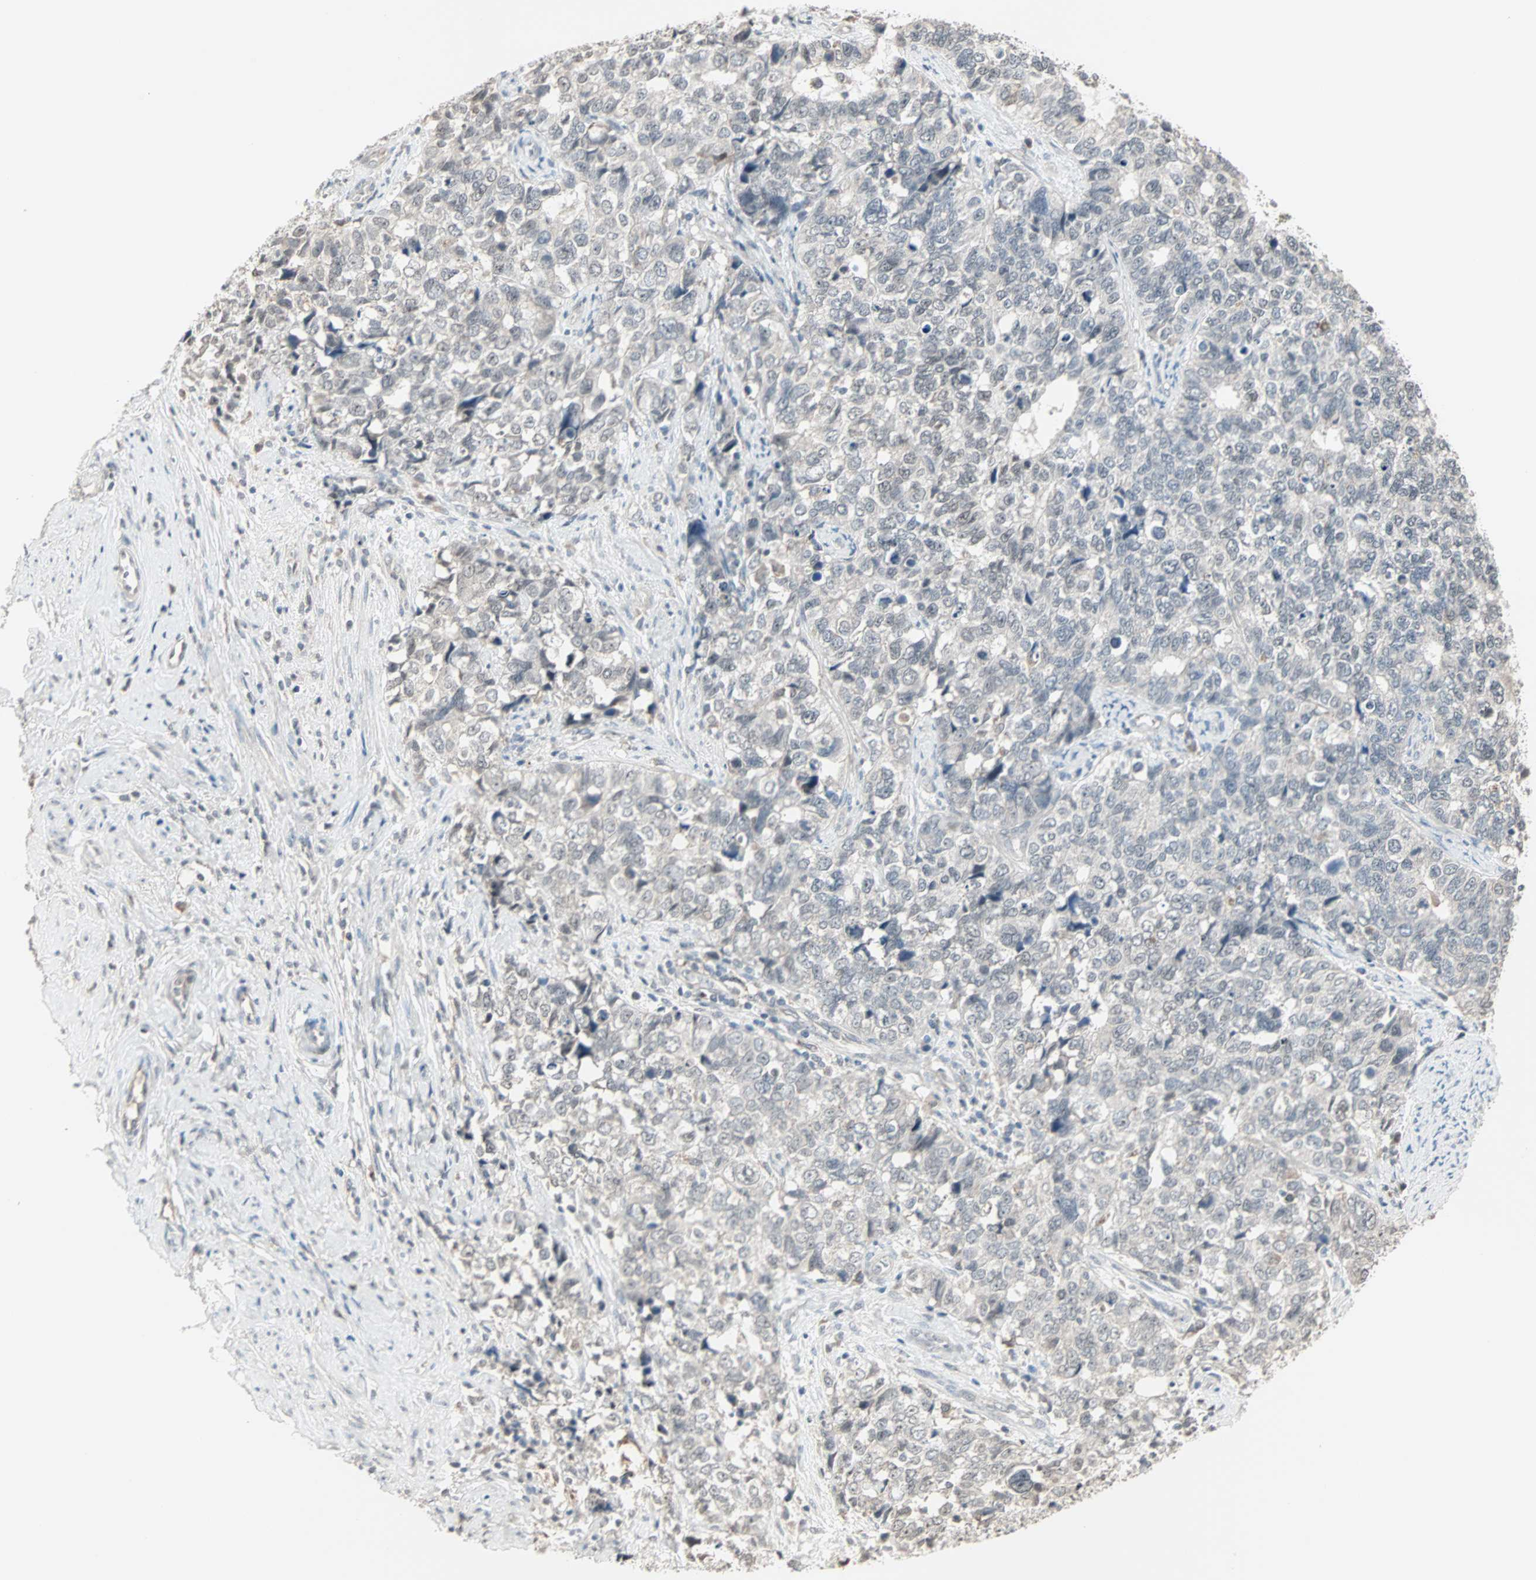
{"staining": {"intensity": "weak", "quantity": "<25%", "location": "cytoplasmic/membranous"}, "tissue": "cervical cancer", "cell_type": "Tumor cells", "image_type": "cancer", "snomed": [{"axis": "morphology", "description": "Squamous cell carcinoma, NOS"}, {"axis": "topography", "description": "Cervix"}], "caption": "This is an immunohistochemistry histopathology image of human cervical cancer. There is no expression in tumor cells.", "gene": "KDM4A", "patient": {"sex": "female", "age": 63}}